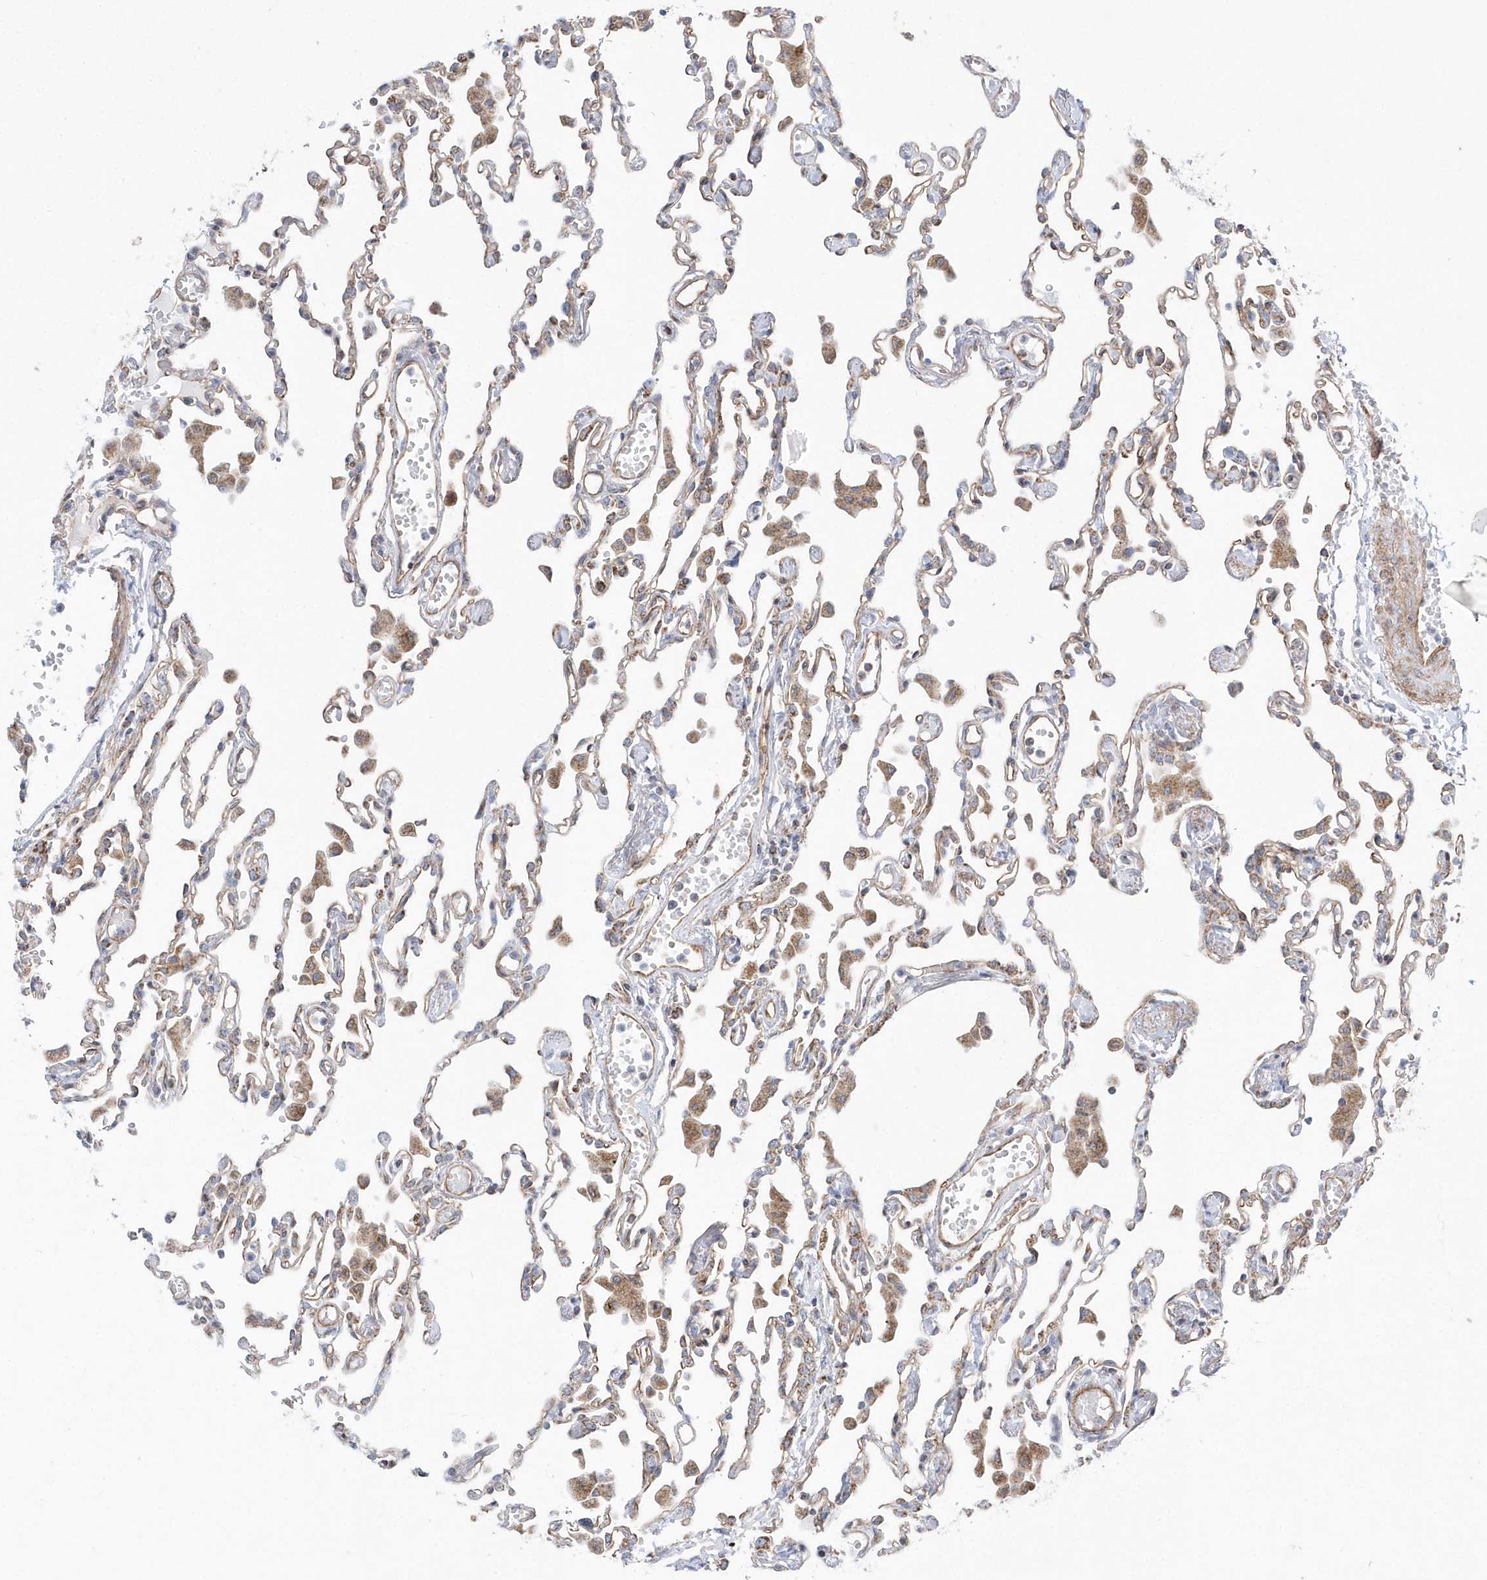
{"staining": {"intensity": "moderate", "quantity": "<25%", "location": "cytoplasmic/membranous"}, "tissue": "lung", "cell_type": "Alveolar cells", "image_type": "normal", "snomed": [{"axis": "morphology", "description": "Normal tissue, NOS"}, {"axis": "topography", "description": "Bronchus"}, {"axis": "topography", "description": "Lung"}], "caption": "Protein staining by immunohistochemistry (IHC) displays moderate cytoplasmic/membranous expression in approximately <25% of alveolar cells in unremarkable lung.", "gene": "OPA1", "patient": {"sex": "female", "age": 49}}